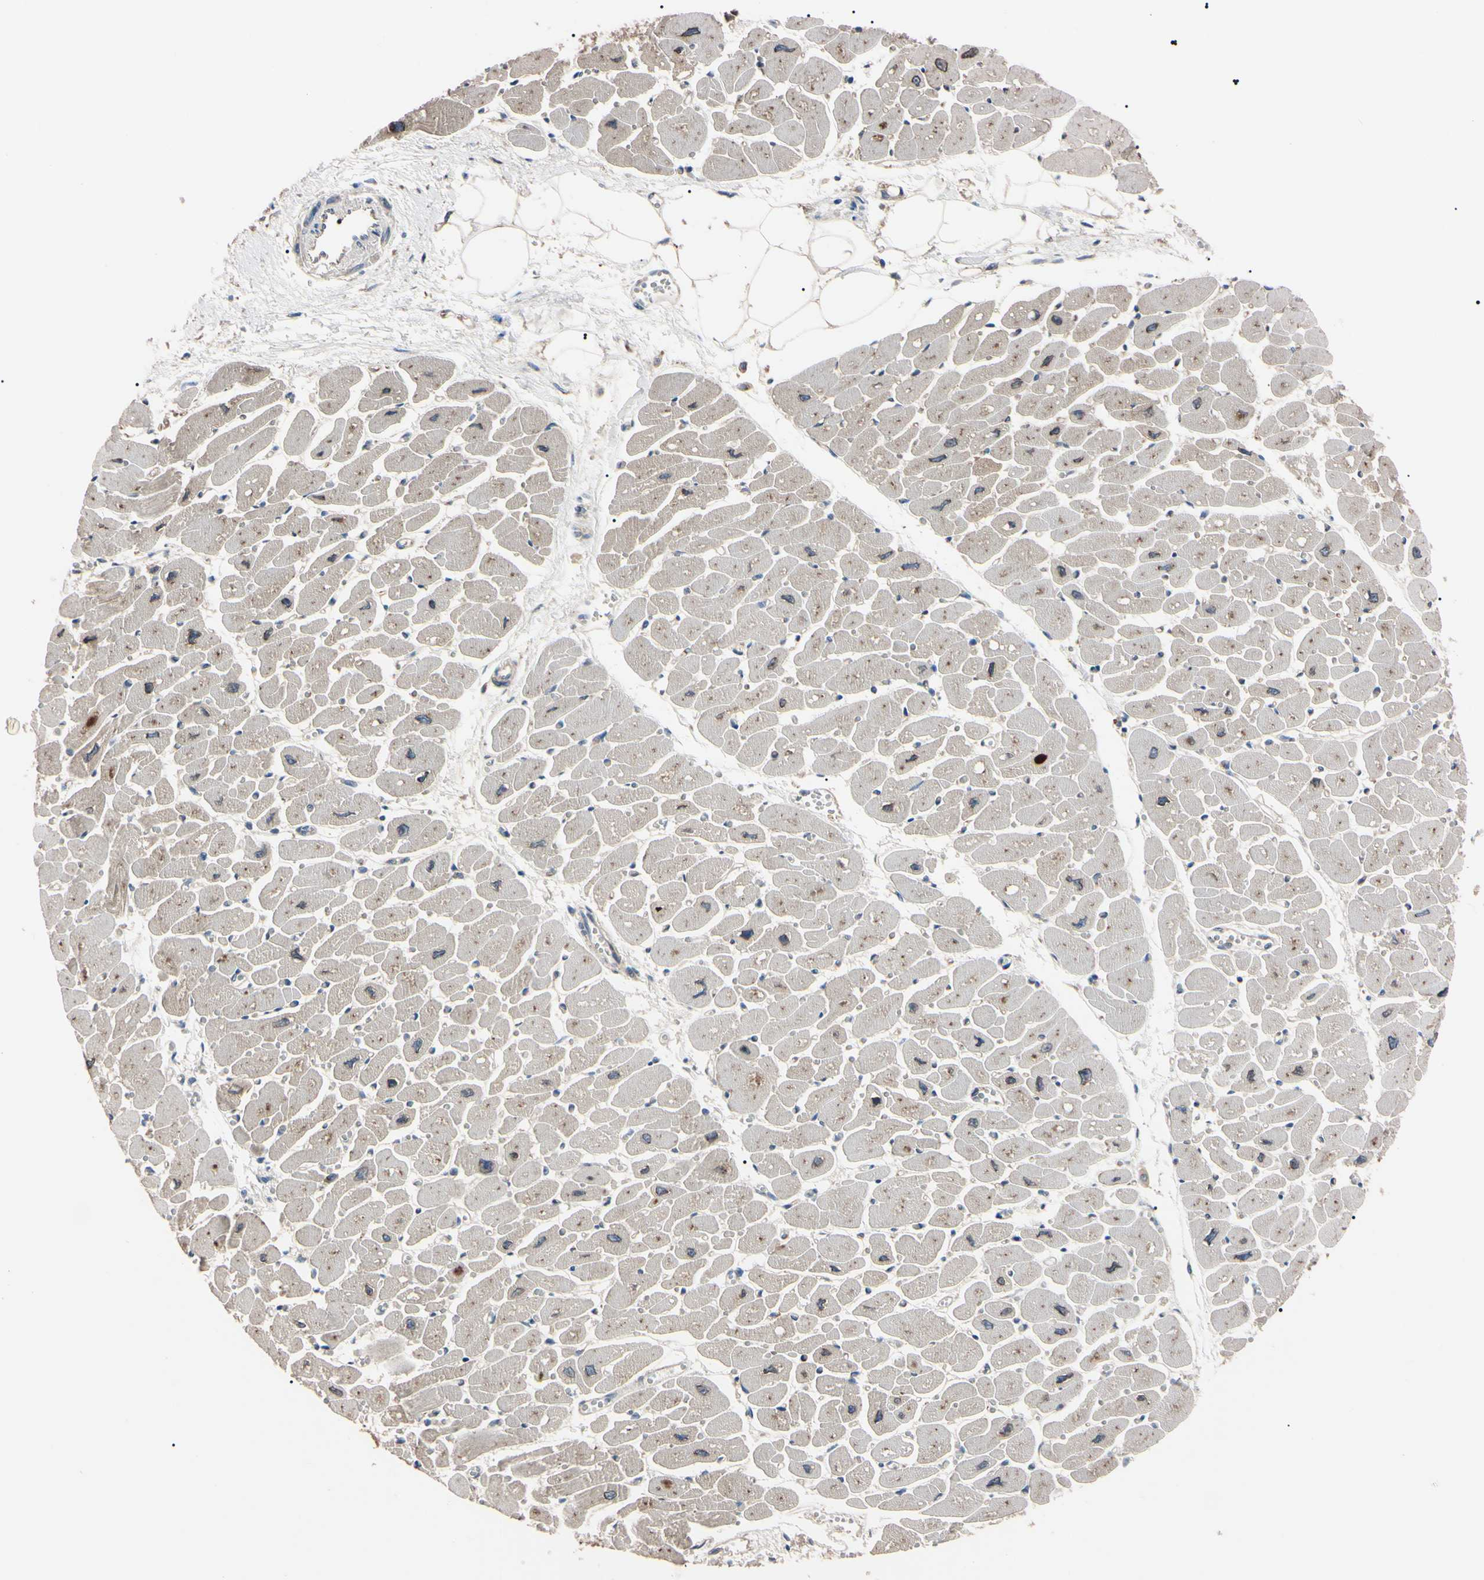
{"staining": {"intensity": "moderate", "quantity": "25%-75%", "location": "cytoplasmic/membranous"}, "tissue": "heart muscle", "cell_type": "Cardiomyocytes", "image_type": "normal", "snomed": [{"axis": "morphology", "description": "Normal tissue, NOS"}, {"axis": "topography", "description": "Heart"}], "caption": "Normal heart muscle was stained to show a protein in brown. There is medium levels of moderate cytoplasmic/membranous expression in about 25%-75% of cardiomyocytes.", "gene": "PRKACA", "patient": {"sex": "female", "age": 54}}